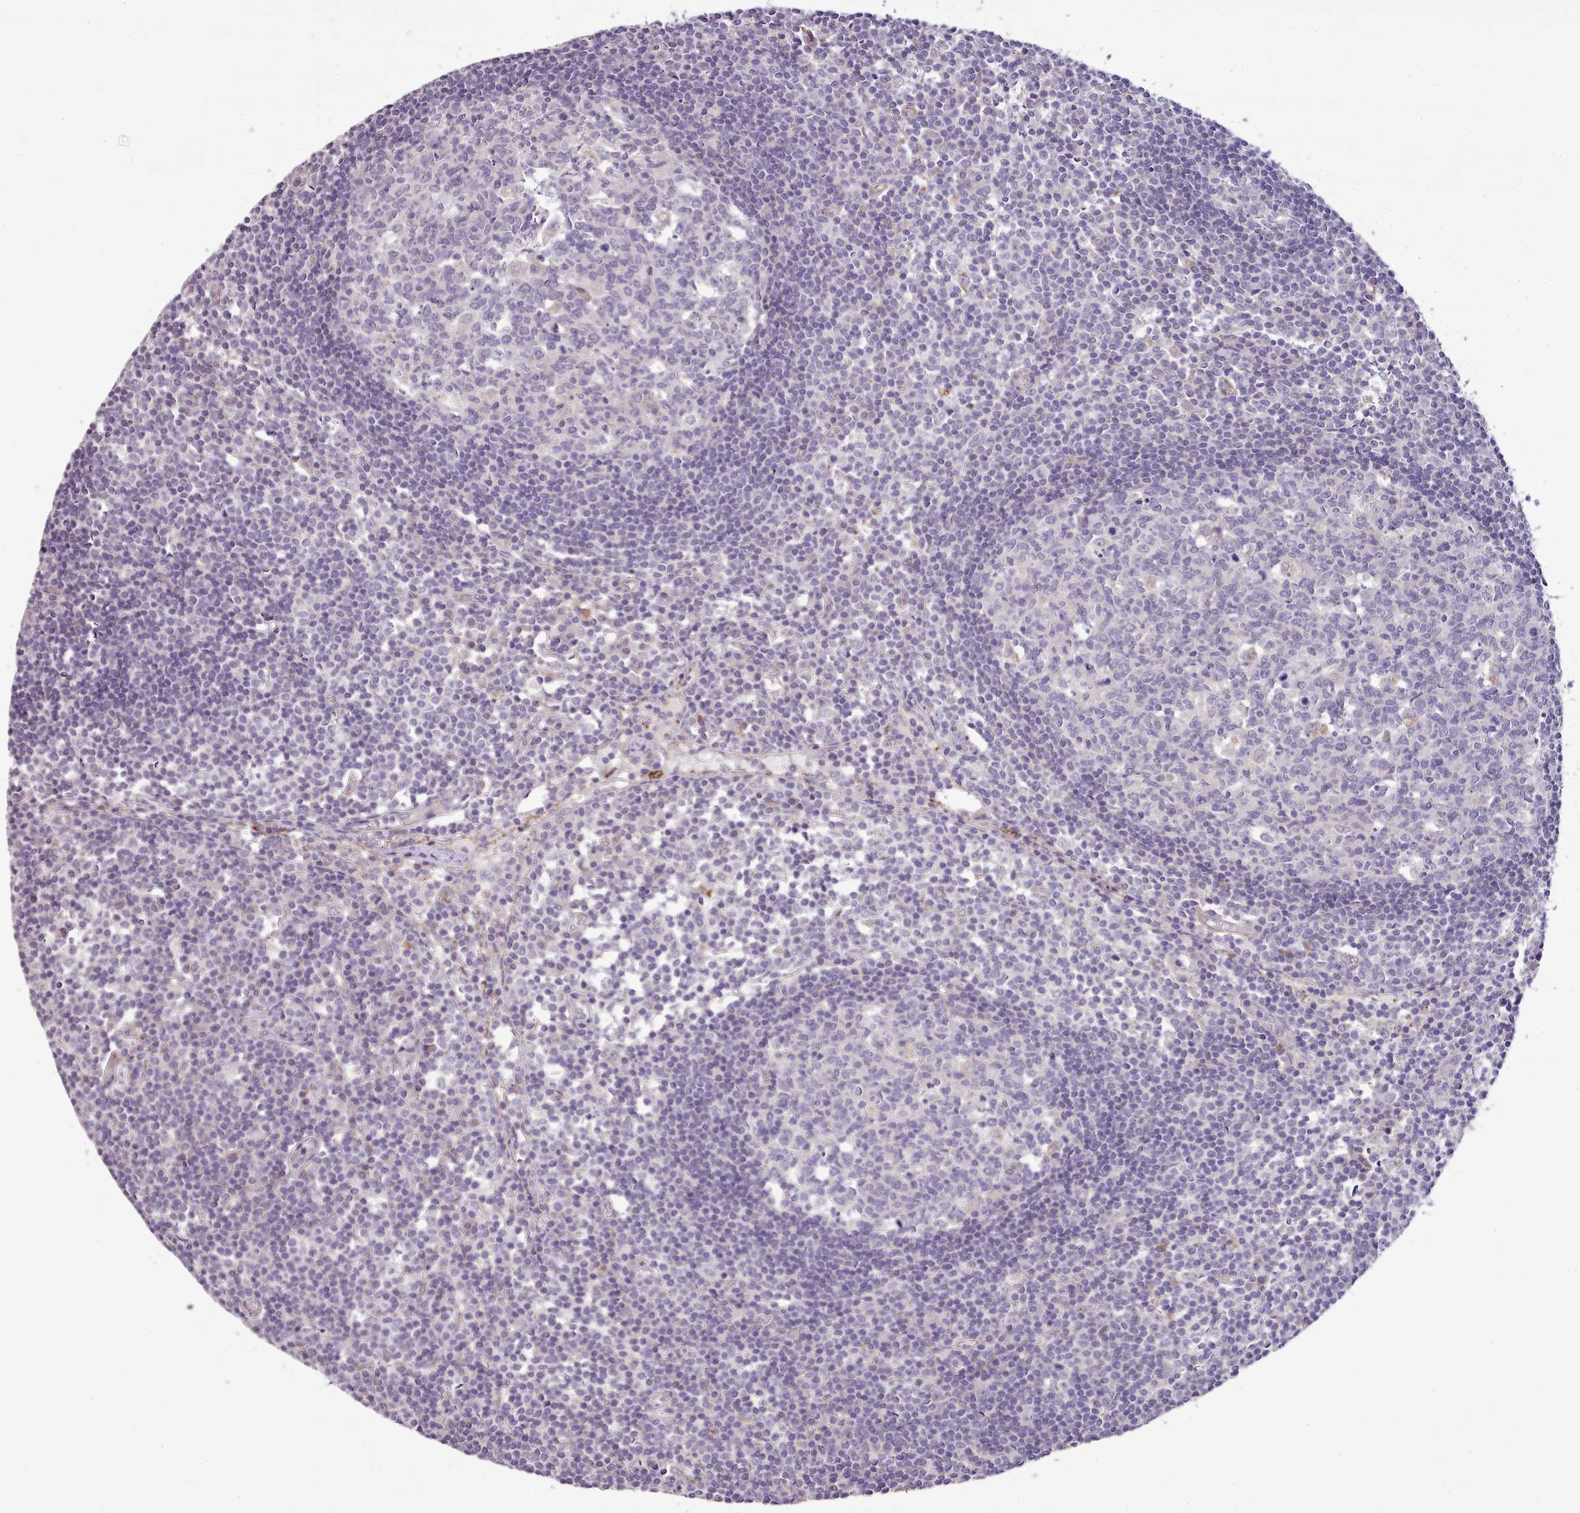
{"staining": {"intensity": "negative", "quantity": "none", "location": "none"}, "tissue": "lymph node", "cell_type": "Germinal center cells", "image_type": "normal", "snomed": [{"axis": "morphology", "description": "Normal tissue, NOS"}, {"axis": "topography", "description": "Lymph node"}], "caption": "Immunohistochemical staining of normal human lymph node demonstrates no significant staining in germinal center cells.", "gene": "ZNF658", "patient": {"sex": "female", "age": 55}}